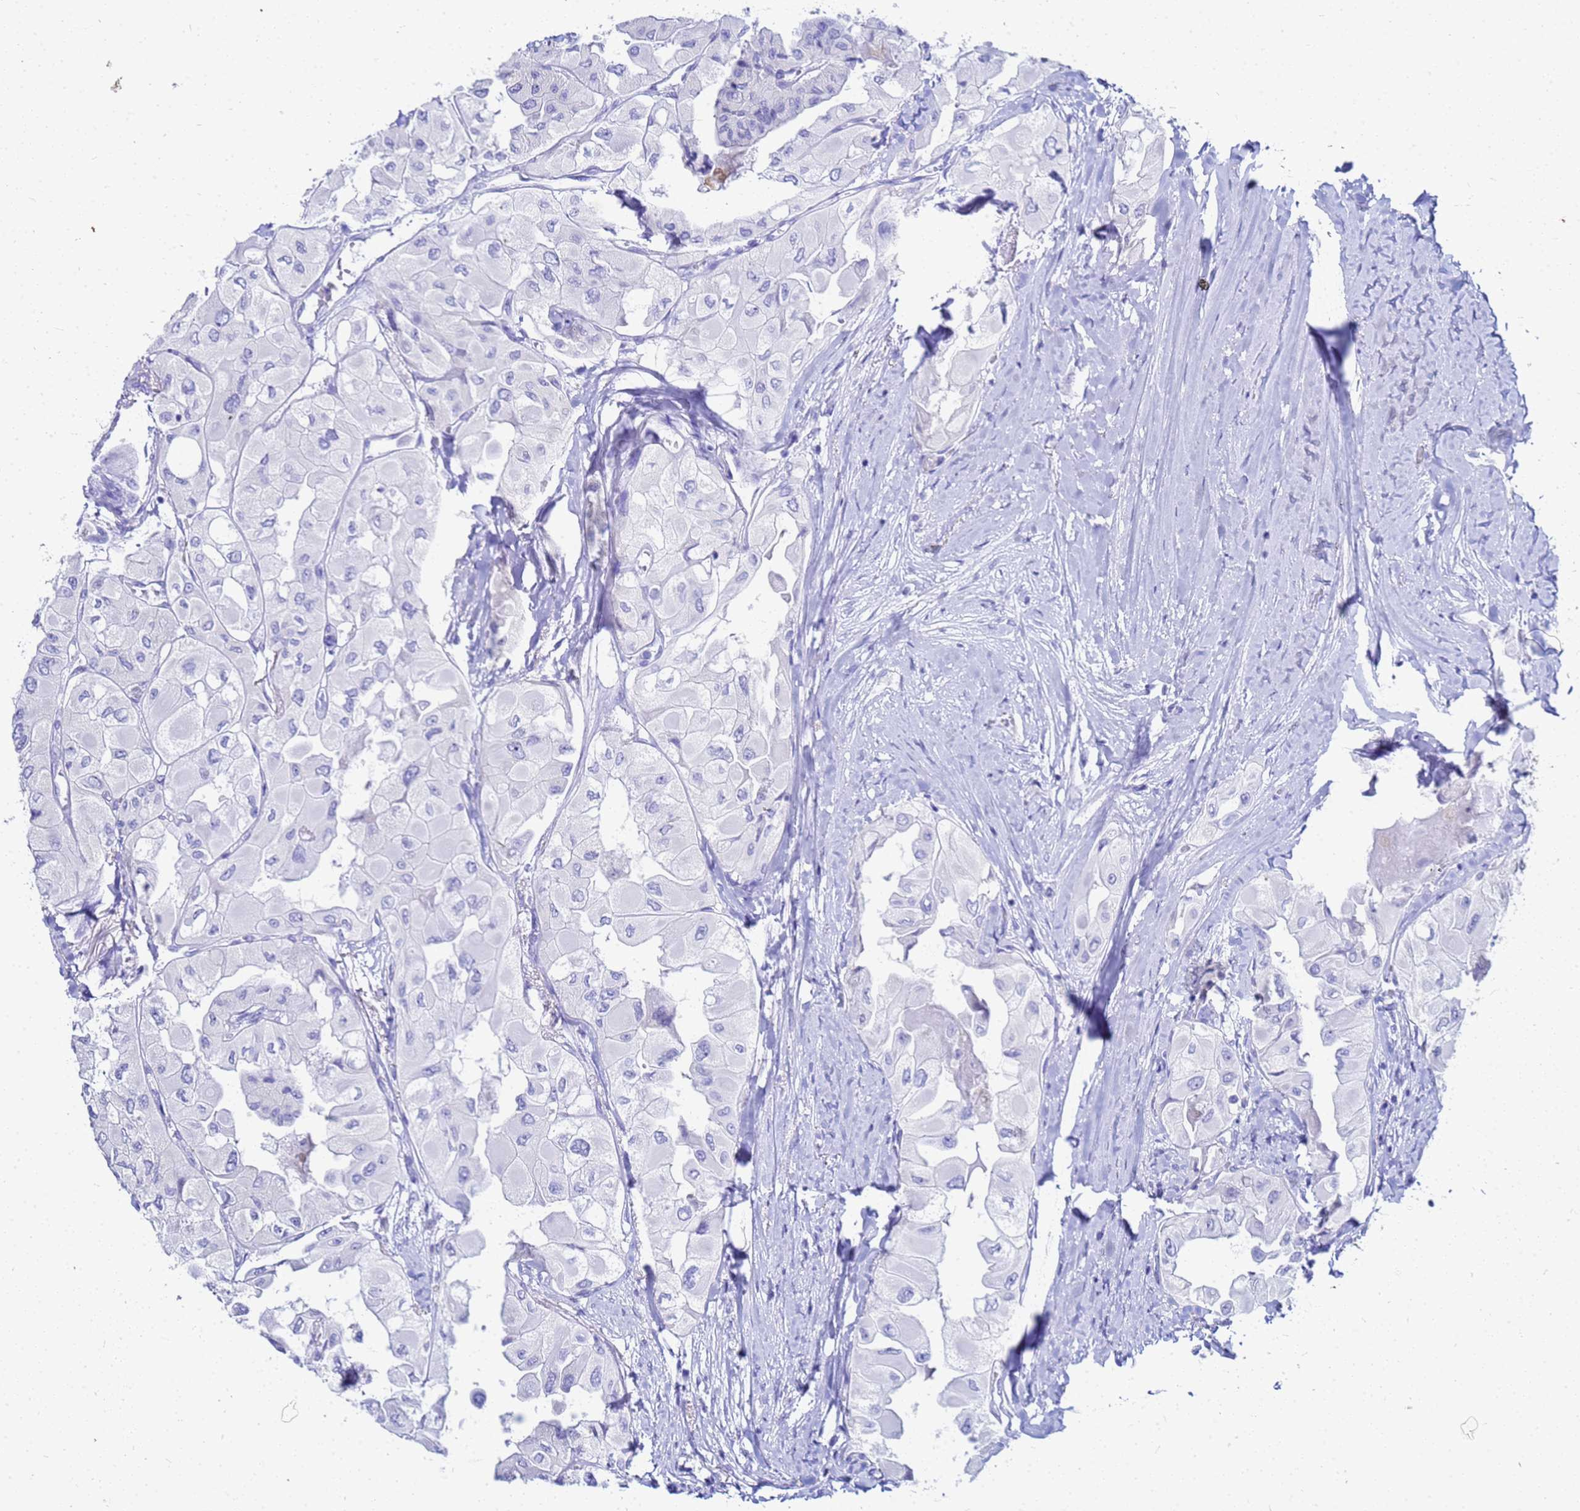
{"staining": {"intensity": "negative", "quantity": "none", "location": "none"}, "tissue": "thyroid cancer", "cell_type": "Tumor cells", "image_type": "cancer", "snomed": [{"axis": "morphology", "description": "Normal tissue, NOS"}, {"axis": "morphology", "description": "Papillary adenocarcinoma, NOS"}, {"axis": "topography", "description": "Thyroid gland"}], "caption": "IHC image of human papillary adenocarcinoma (thyroid) stained for a protein (brown), which displays no staining in tumor cells.", "gene": "CKB", "patient": {"sex": "female", "age": 59}}